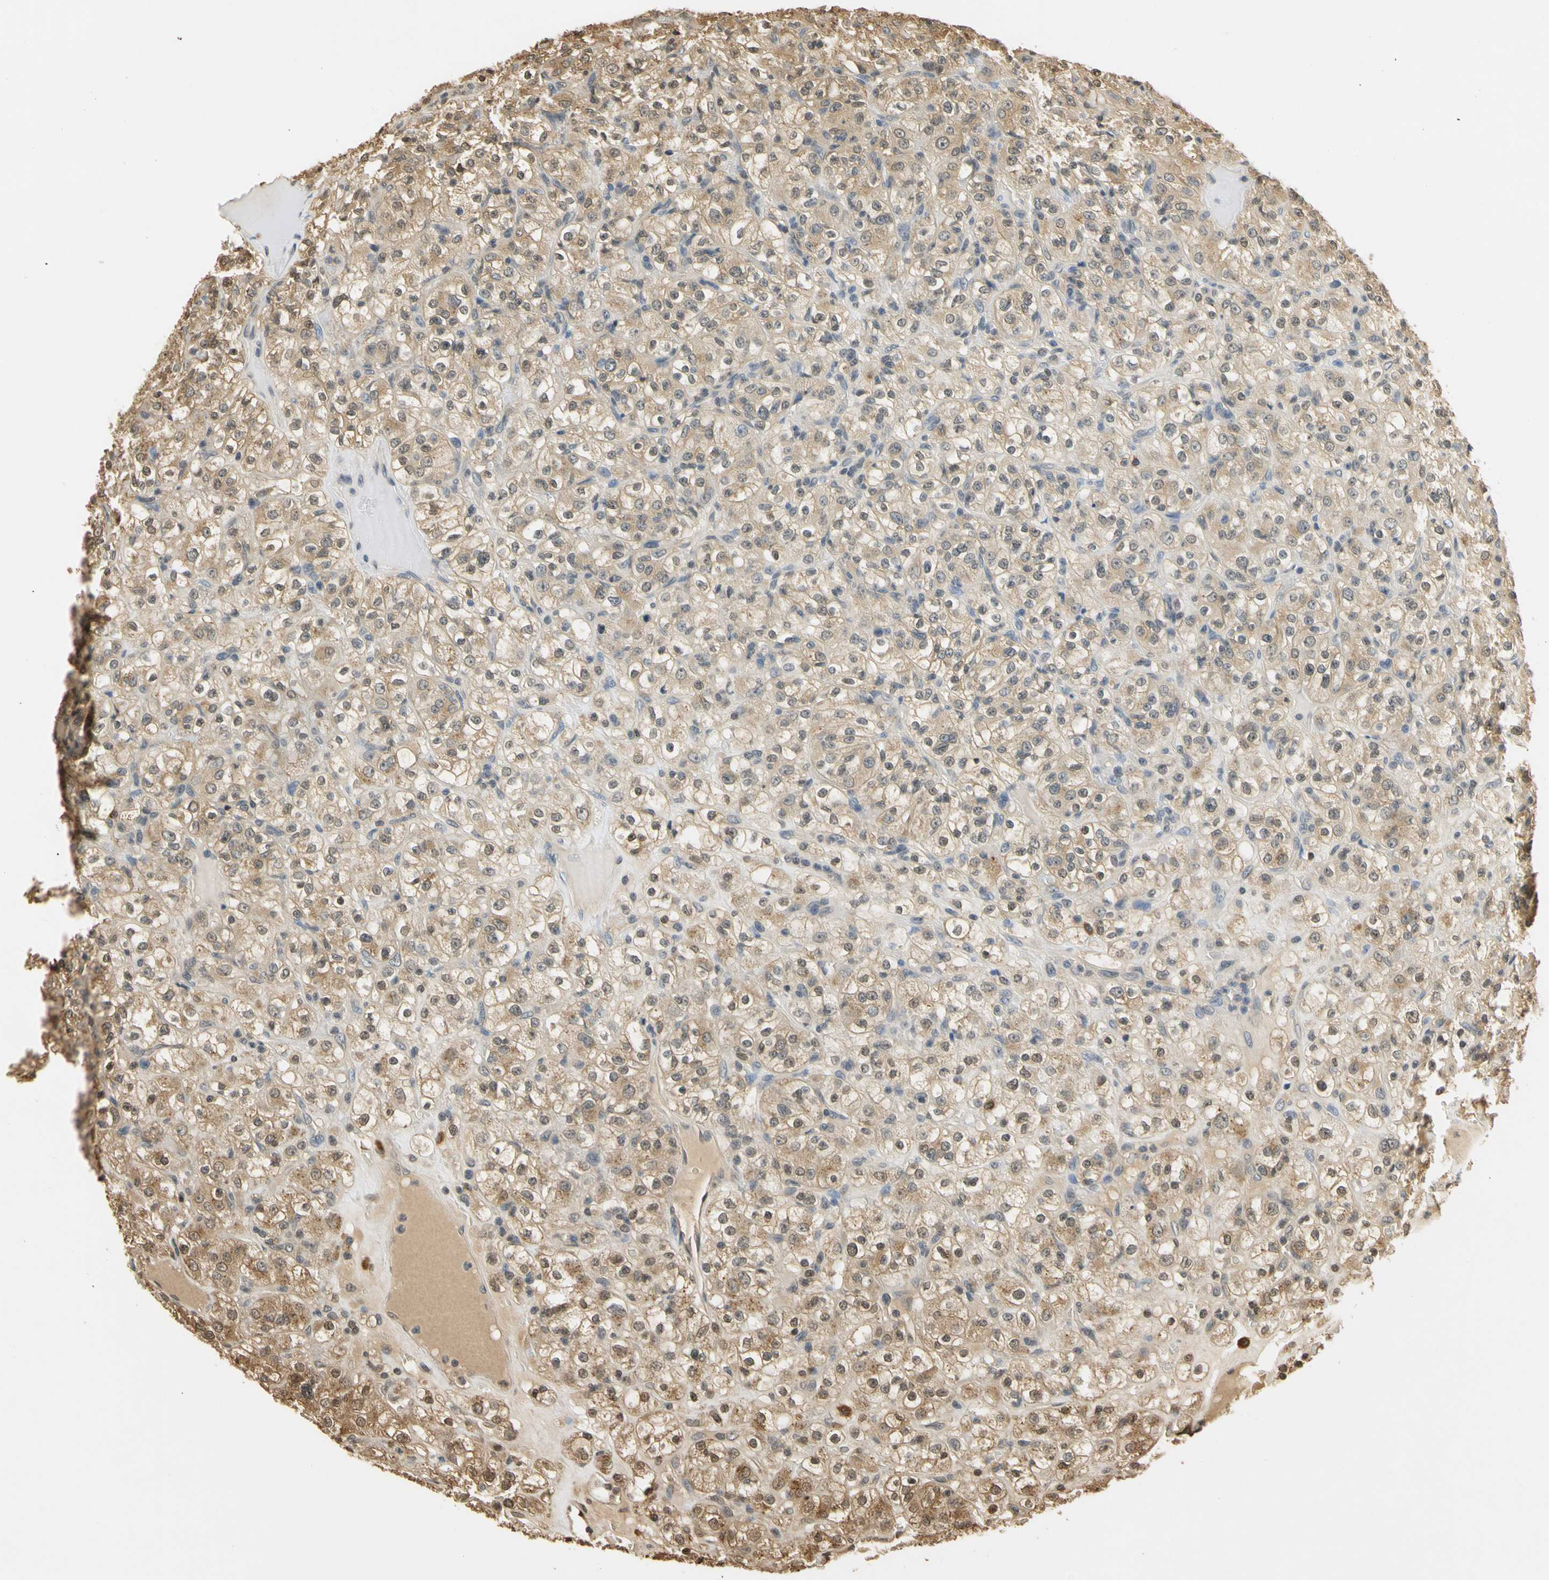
{"staining": {"intensity": "moderate", "quantity": ">75%", "location": "cytoplasmic/membranous,nuclear"}, "tissue": "renal cancer", "cell_type": "Tumor cells", "image_type": "cancer", "snomed": [{"axis": "morphology", "description": "Normal tissue, NOS"}, {"axis": "morphology", "description": "Adenocarcinoma, NOS"}, {"axis": "topography", "description": "Kidney"}], "caption": "Renal cancer (adenocarcinoma) stained with DAB (3,3'-diaminobenzidine) immunohistochemistry demonstrates medium levels of moderate cytoplasmic/membranous and nuclear expression in about >75% of tumor cells. The staining was performed using DAB (3,3'-diaminobenzidine) to visualize the protein expression in brown, while the nuclei were stained in blue with hematoxylin (Magnification: 20x).", "gene": "SOD1", "patient": {"sex": "female", "age": 72}}